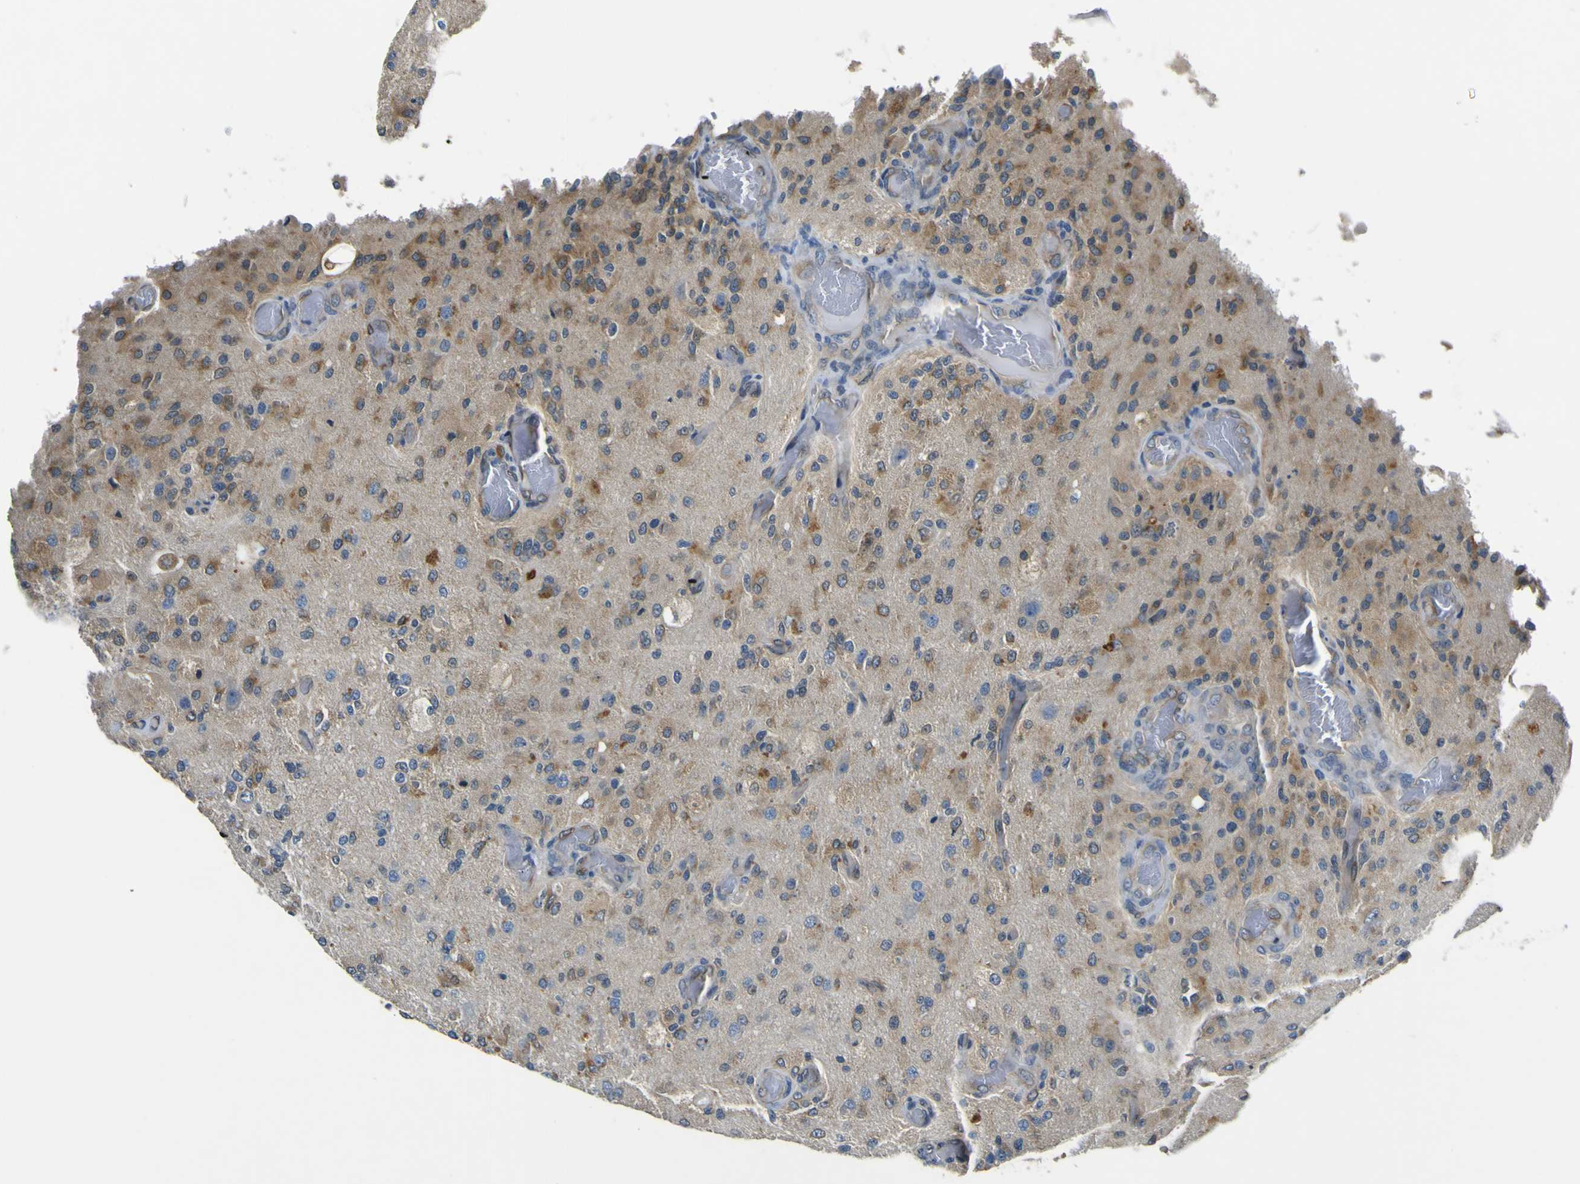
{"staining": {"intensity": "moderate", "quantity": ">75%", "location": "cytoplasmic/membranous"}, "tissue": "glioma", "cell_type": "Tumor cells", "image_type": "cancer", "snomed": [{"axis": "morphology", "description": "Normal tissue, NOS"}, {"axis": "morphology", "description": "Glioma, malignant, High grade"}, {"axis": "topography", "description": "Cerebral cortex"}], "caption": "A brown stain labels moderate cytoplasmic/membranous positivity of a protein in high-grade glioma (malignant) tumor cells.", "gene": "LDLR", "patient": {"sex": "male", "age": 77}}